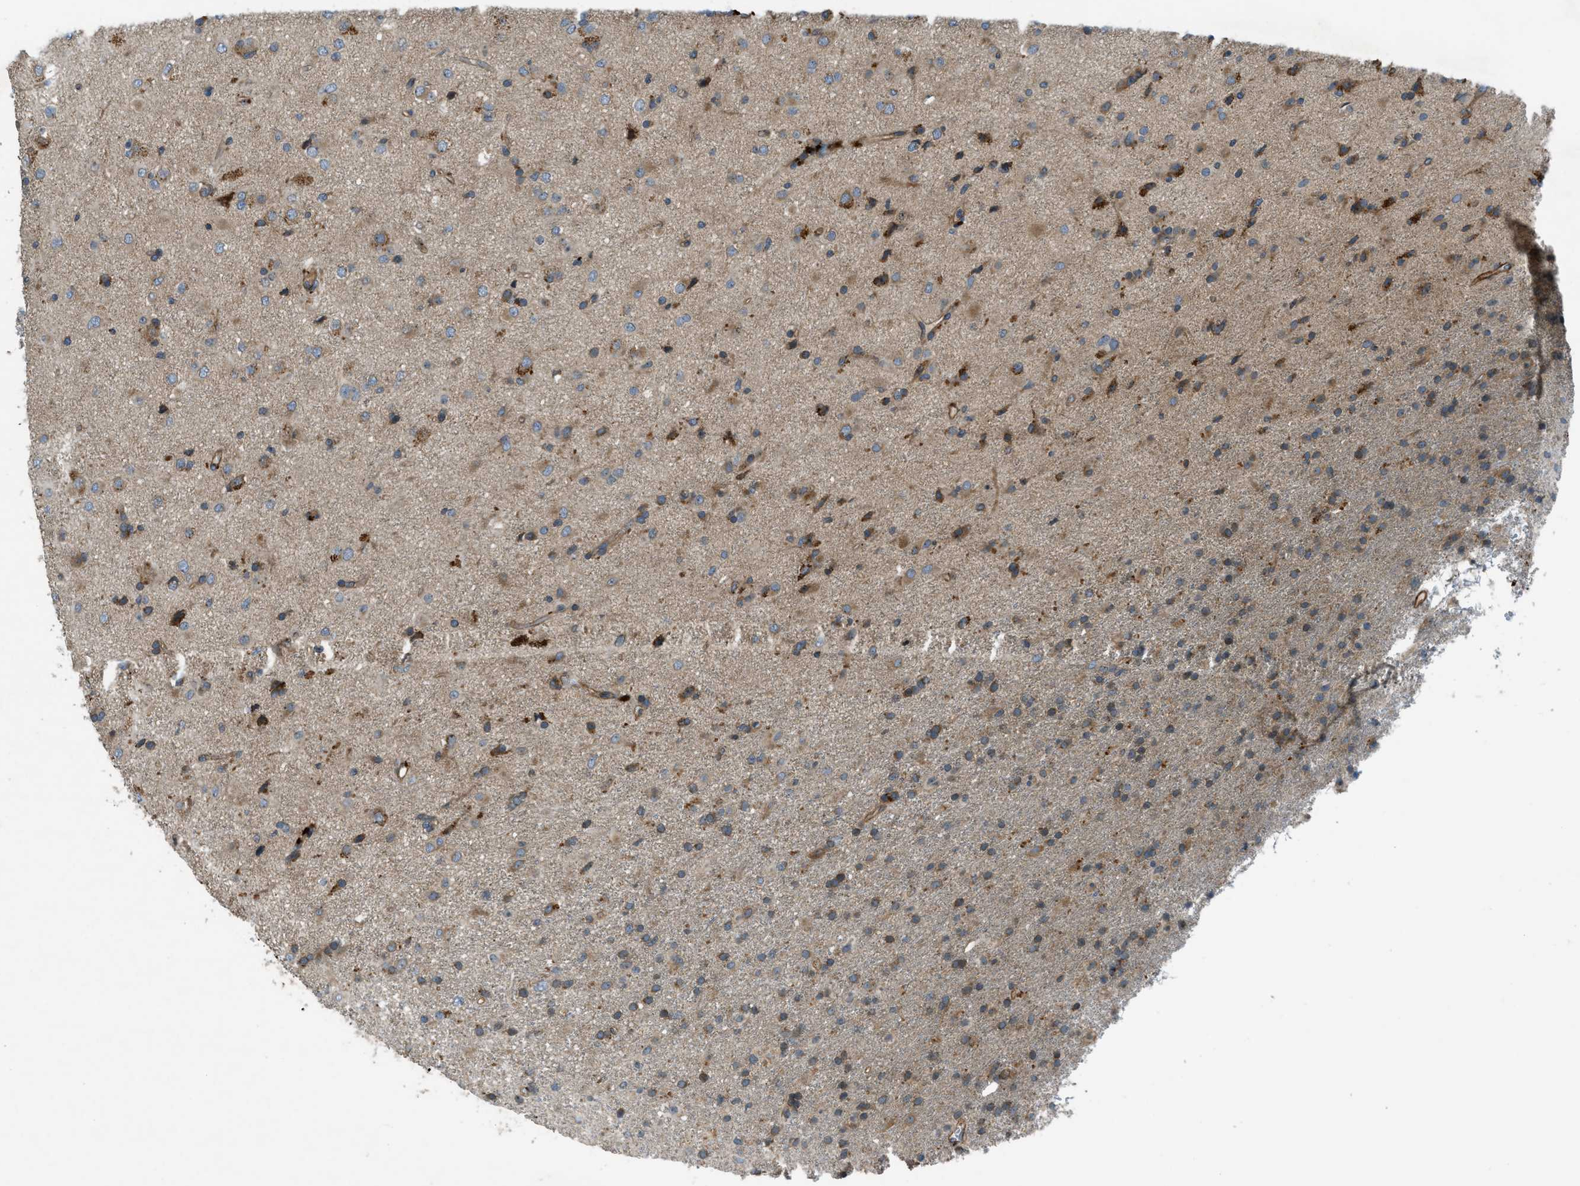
{"staining": {"intensity": "moderate", "quantity": ">75%", "location": "cytoplasmic/membranous"}, "tissue": "glioma", "cell_type": "Tumor cells", "image_type": "cancer", "snomed": [{"axis": "morphology", "description": "Glioma, malignant, Low grade"}, {"axis": "topography", "description": "Brain"}], "caption": "Immunohistochemical staining of human glioma shows medium levels of moderate cytoplasmic/membranous protein expression in about >75% of tumor cells.", "gene": "VEZT", "patient": {"sex": "male", "age": 65}}